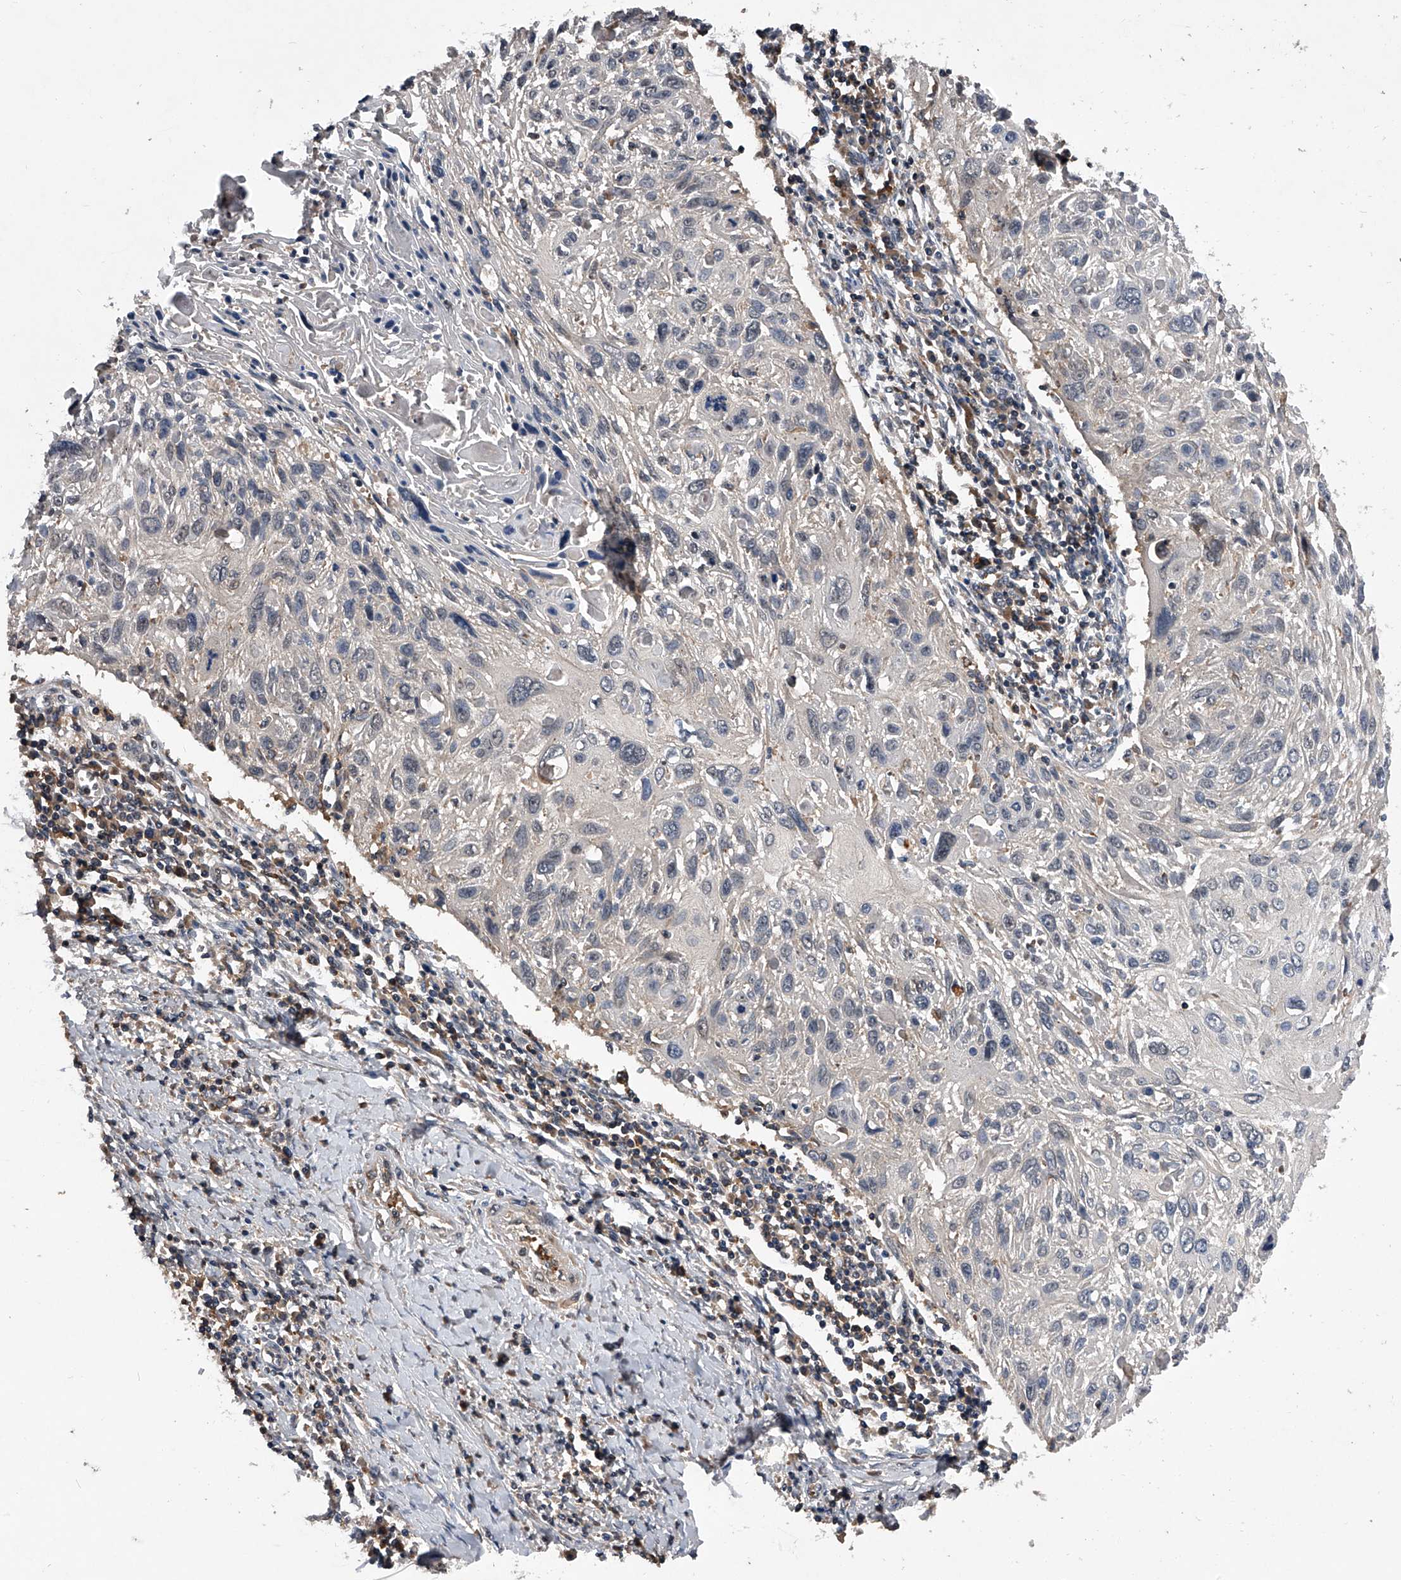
{"staining": {"intensity": "negative", "quantity": "none", "location": "none"}, "tissue": "cervical cancer", "cell_type": "Tumor cells", "image_type": "cancer", "snomed": [{"axis": "morphology", "description": "Squamous cell carcinoma, NOS"}, {"axis": "topography", "description": "Cervix"}], "caption": "Immunohistochemistry of human squamous cell carcinoma (cervical) demonstrates no staining in tumor cells. The staining was performed using DAB (3,3'-diaminobenzidine) to visualize the protein expression in brown, while the nuclei were stained in blue with hematoxylin (Magnification: 20x).", "gene": "ZNF30", "patient": {"sex": "female", "age": 51}}